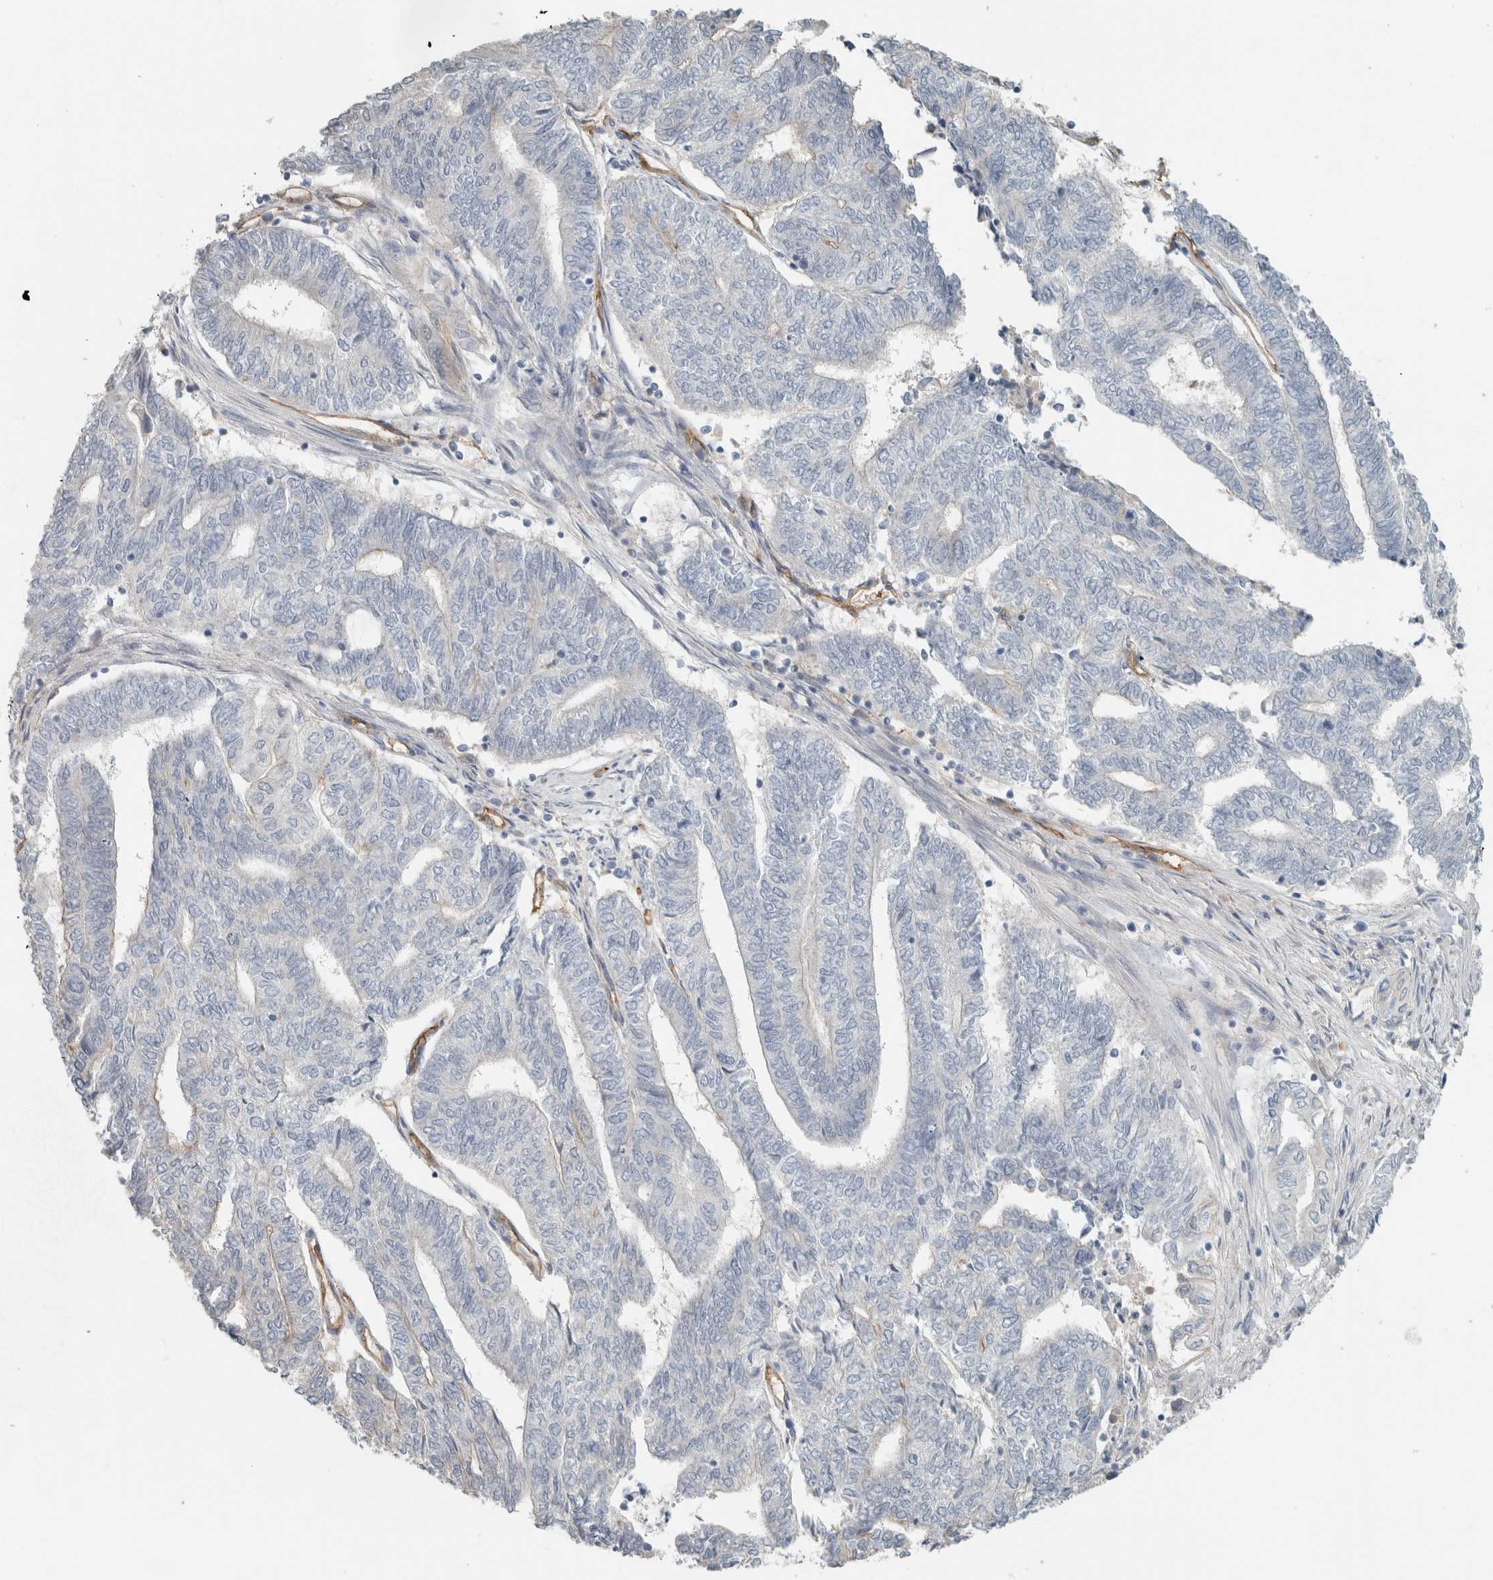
{"staining": {"intensity": "negative", "quantity": "none", "location": "none"}, "tissue": "endometrial cancer", "cell_type": "Tumor cells", "image_type": "cancer", "snomed": [{"axis": "morphology", "description": "Adenocarcinoma, NOS"}, {"axis": "topography", "description": "Uterus"}, {"axis": "topography", "description": "Endometrium"}], "caption": "Tumor cells are negative for protein expression in human endometrial cancer (adenocarcinoma).", "gene": "SCIN", "patient": {"sex": "female", "age": 70}}